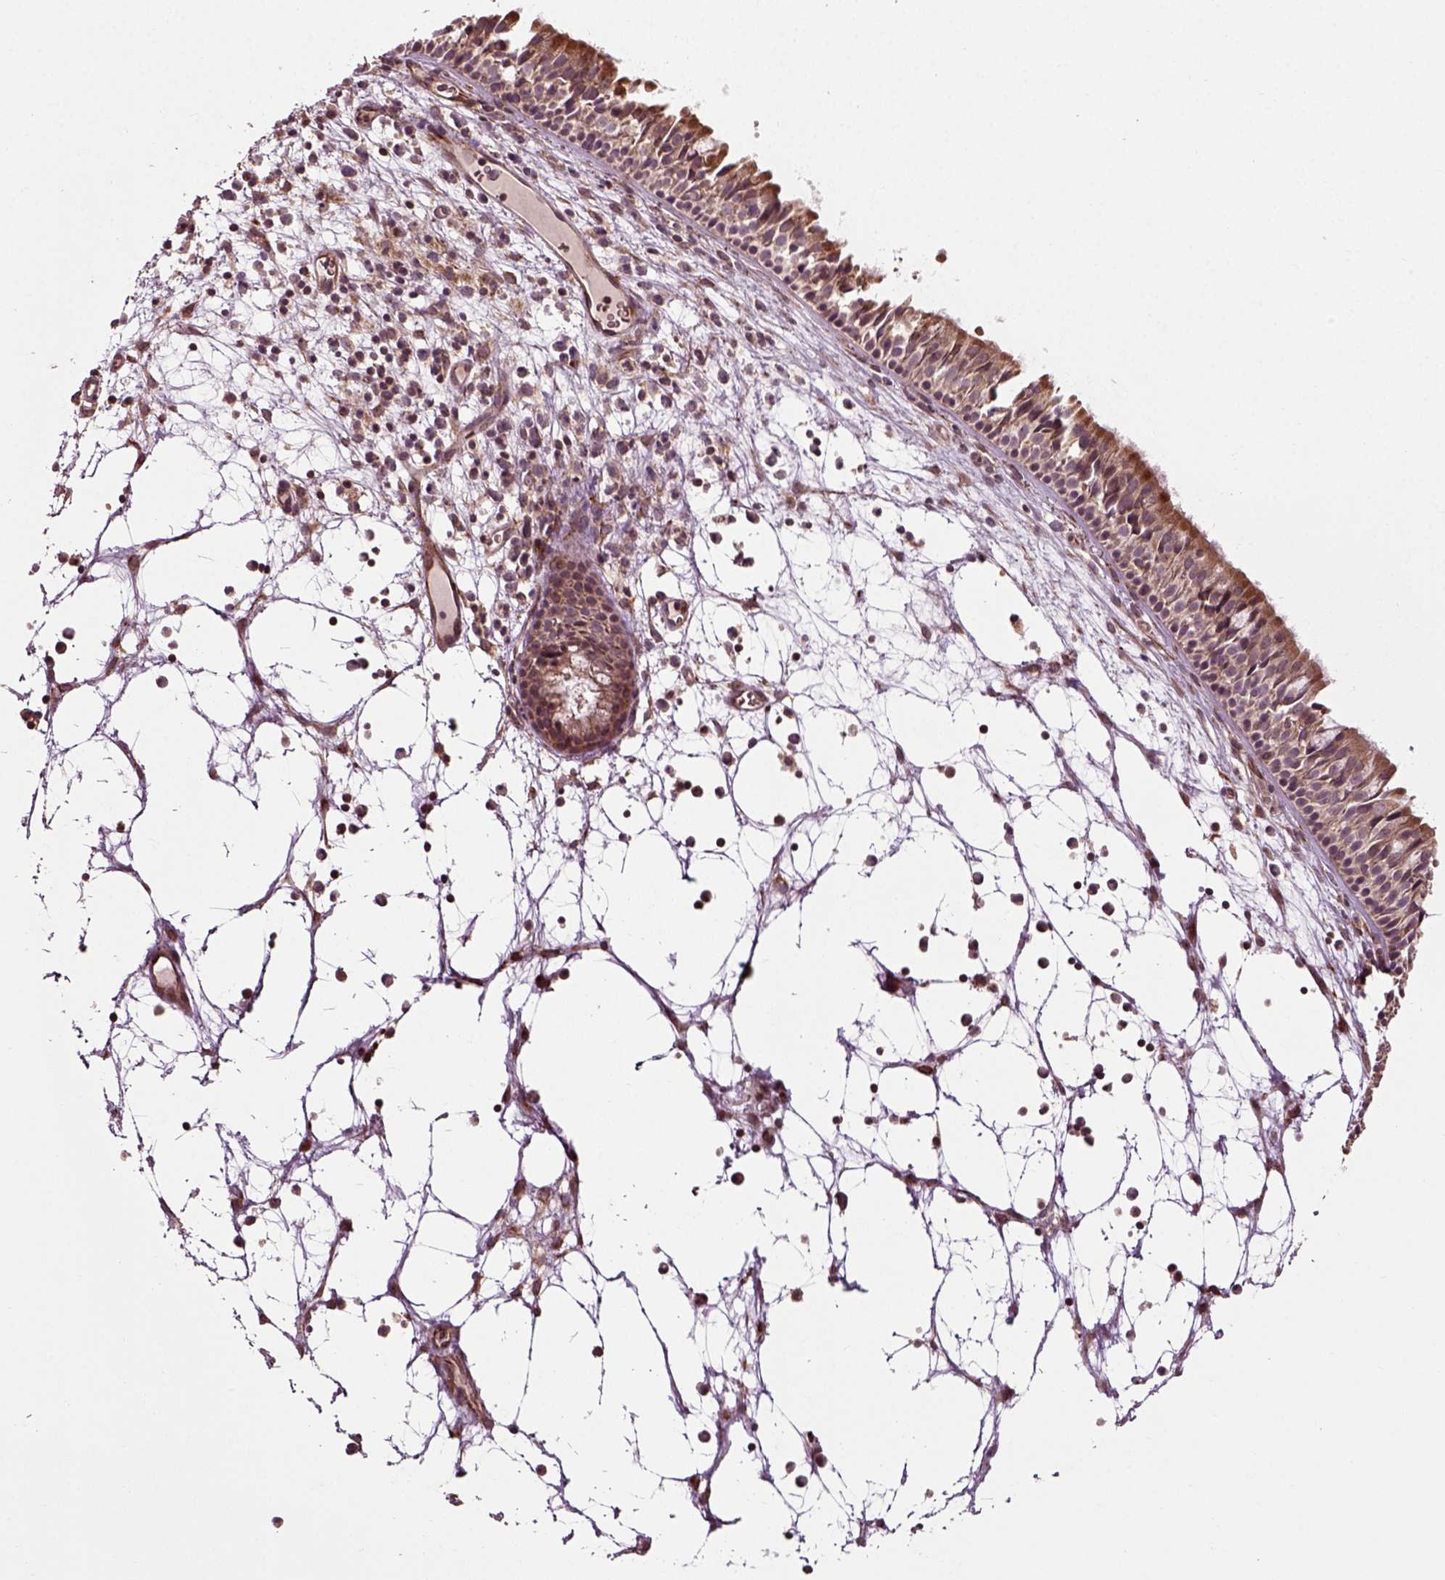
{"staining": {"intensity": "strong", "quantity": "<25%", "location": "cytoplasmic/membranous"}, "tissue": "nasopharynx", "cell_type": "Respiratory epithelial cells", "image_type": "normal", "snomed": [{"axis": "morphology", "description": "Normal tissue, NOS"}, {"axis": "topography", "description": "Nasopharynx"}], "caption": "Immunohistochemical staining of unremarkable nasopharynx shows <25% levels of strong cytoplasmic/membranous protein expression in approximately <25% of respiratory epithelial cells. (DAB IHC with brightfield microscopy, high magnification).", "gene": "PLCD3", "patient": {"sex": "male", "age": 83}}